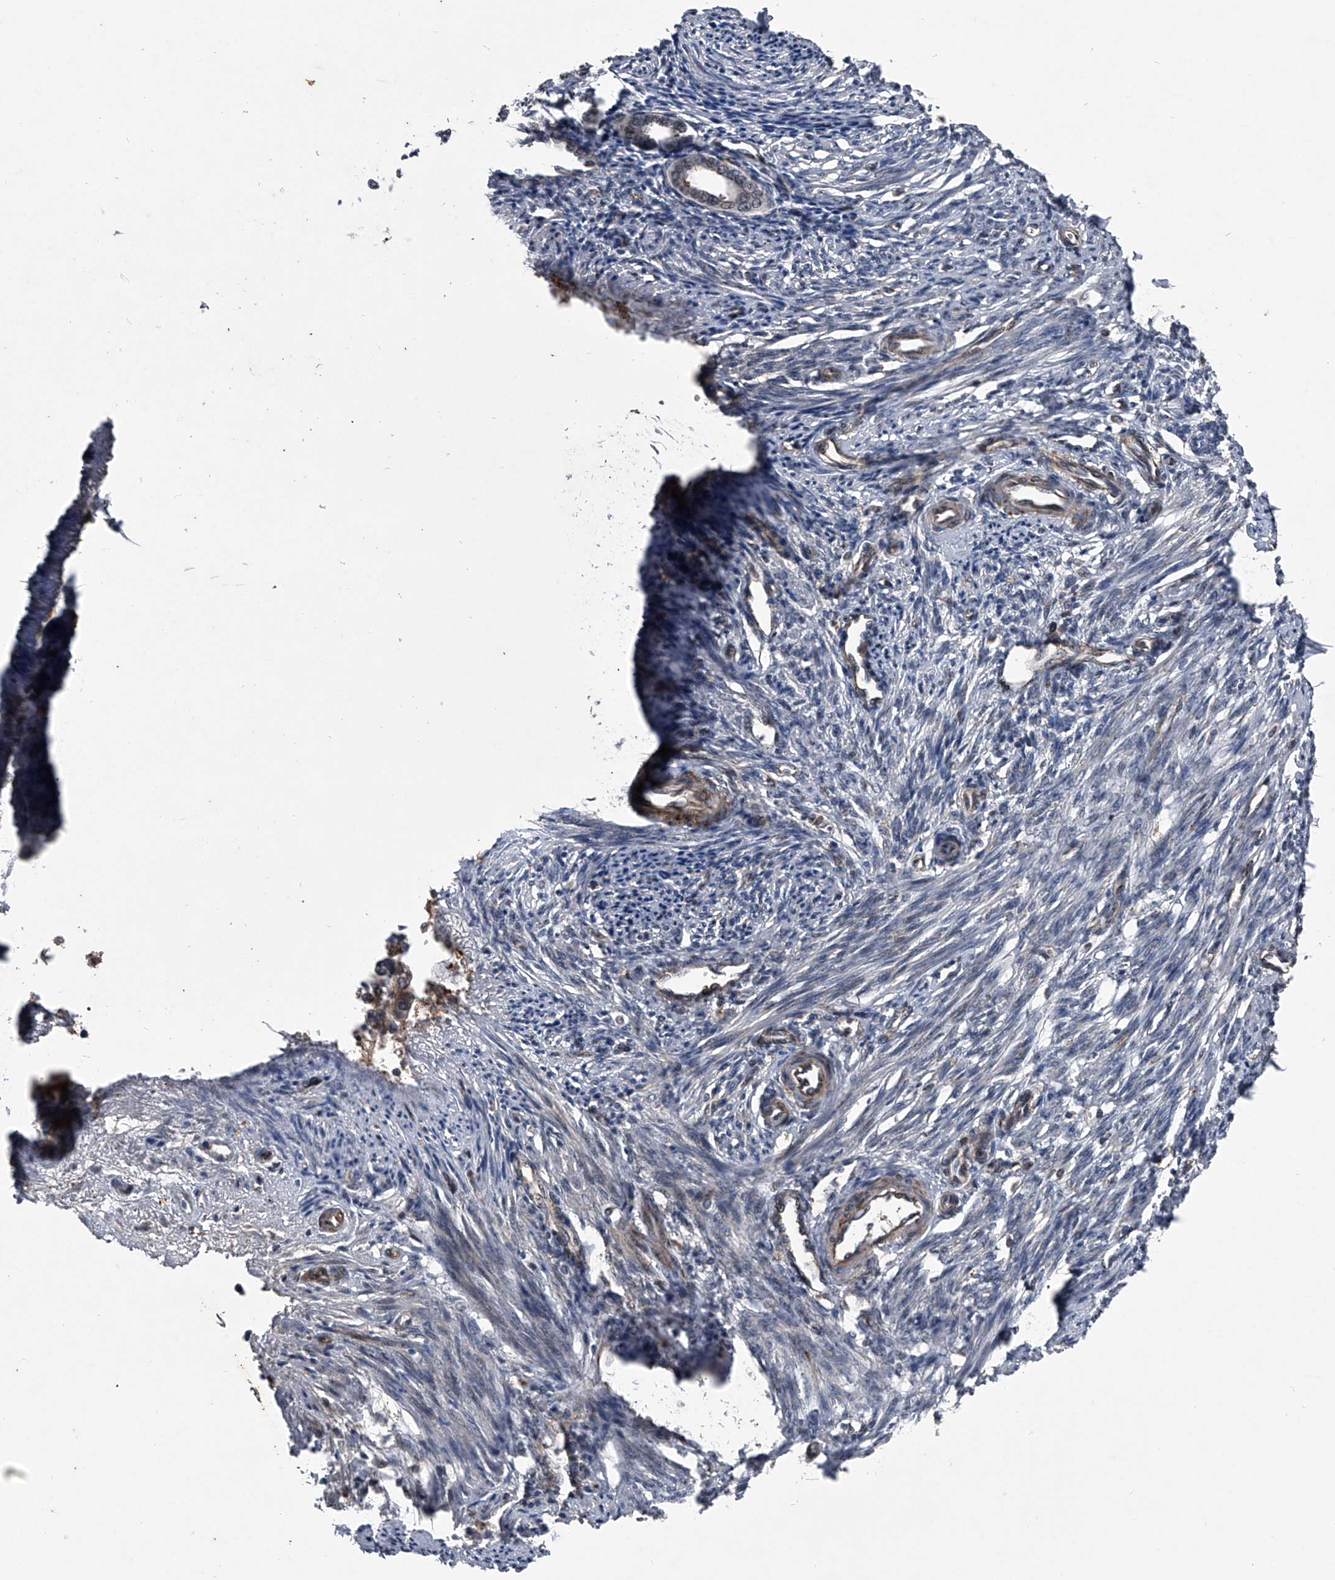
{"staining": {"intensity": "negative", "quantity": "none", "location": "none"}, "tissue": "endometrium", "cell_type": "Cells in endometrial stroma", "image_type": "normal", "snomed": [{"axis": "morphology", "description": "Normal tissue, NOS"}, {"axis": "topography", "description": "Endometrium"}], "caption": "An immunohistochemistry (IHC) histopathology image of benign endometrium is shown. There is no staining in cells in endometrial stroma of endometrium. (DAB IHC visualized using brightfield microscopy, high magnification).", "gene": "MAPKAP1", "patient": {"sex": "female", "age": 56}}